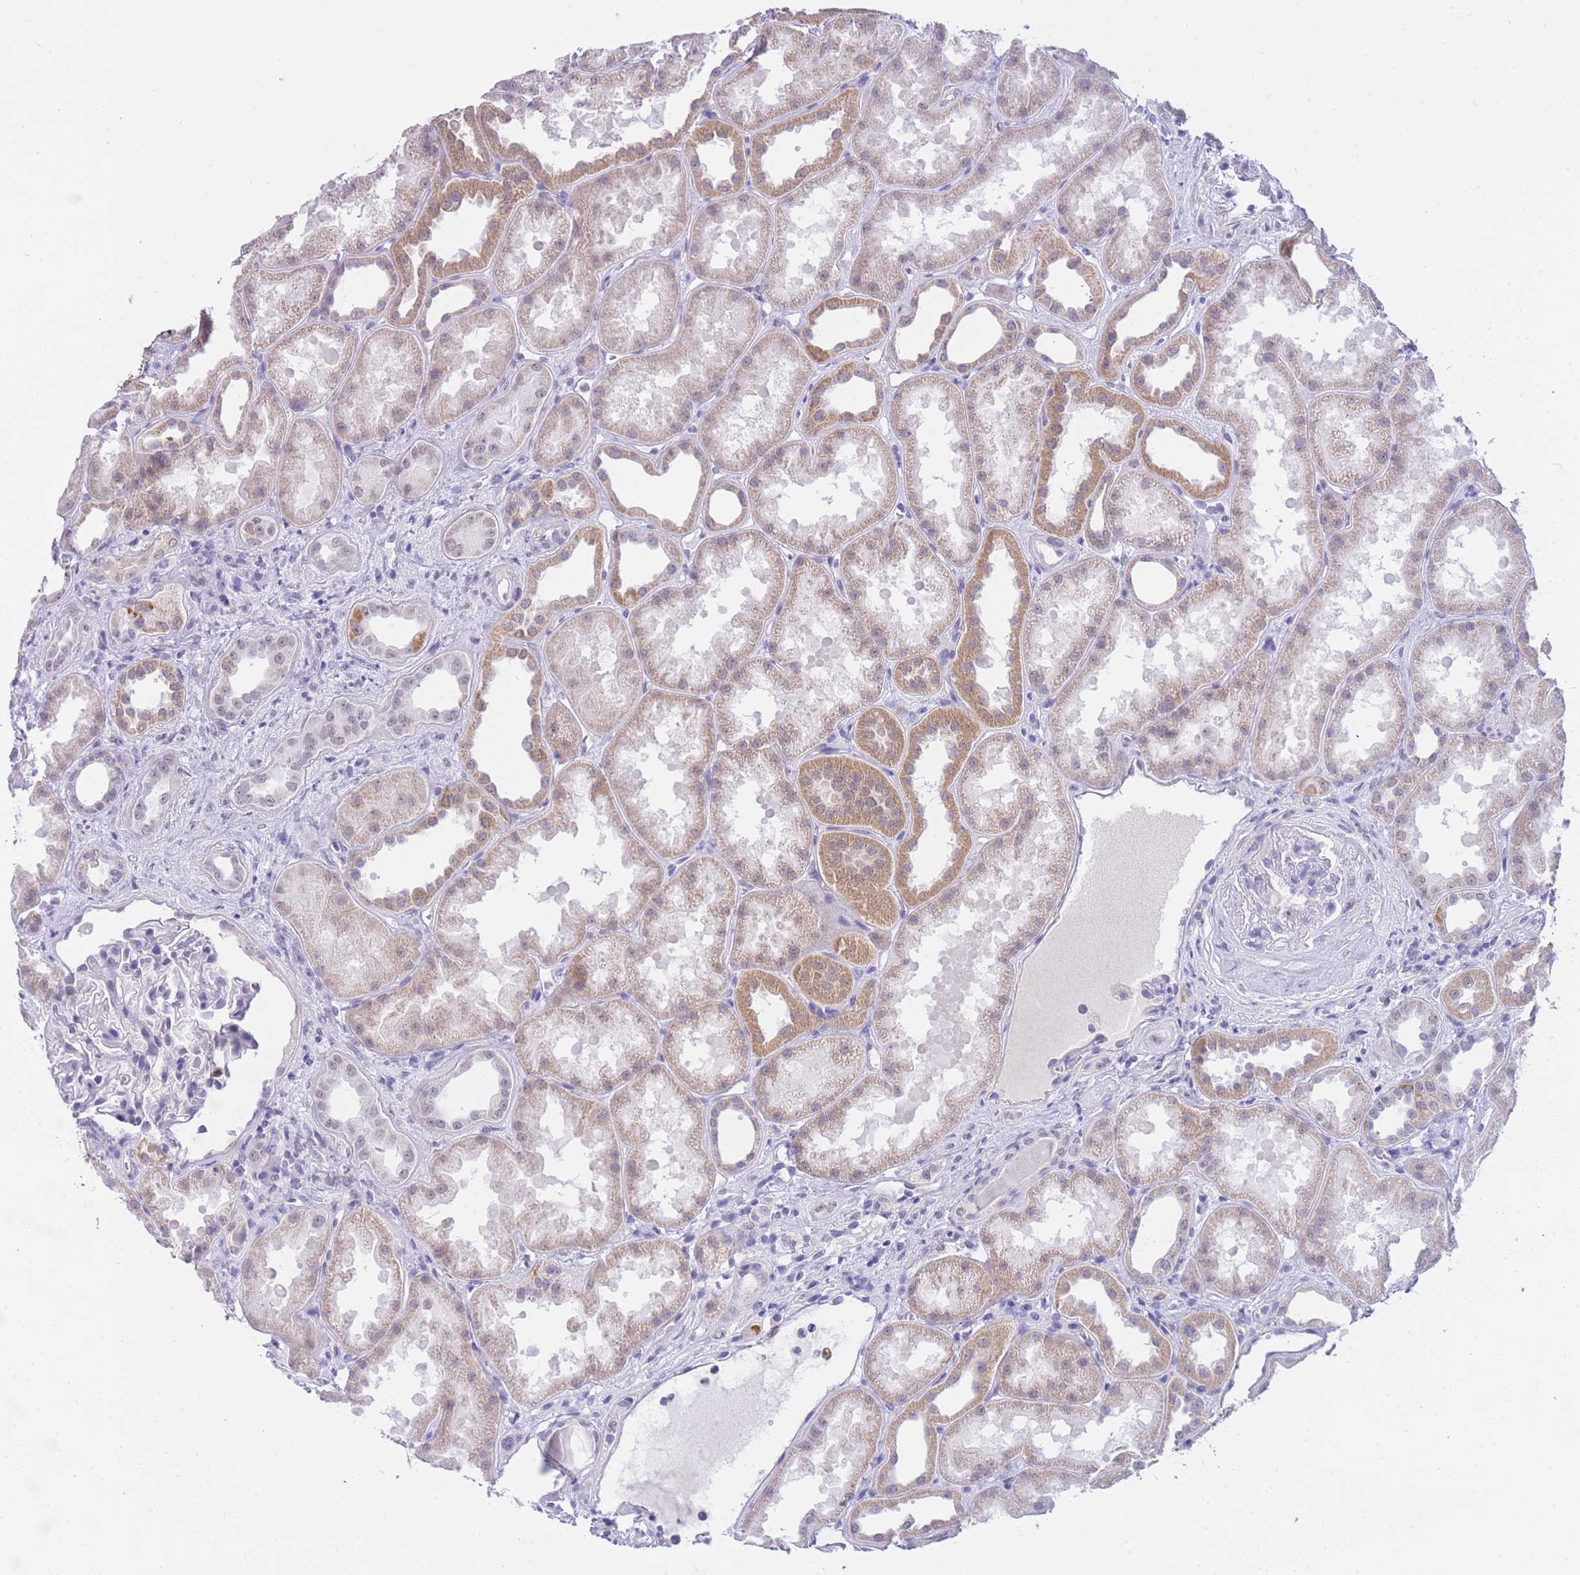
{"staining": {"intensity": "negative", "quantity": "none", "location": "none"}, "tissue": "kidney", "cell_type": "Cells in glomeruli", "image_type": "normal", "snomed": [{"axis": "morphology", "description": "Normal tissue, NOS"}, {"axis": "topography", "description": "Kidney"}], "caption": "An image of kidney stained for a protein exhibits no brown staining in cells in glomeruli. Nuclei are stained in blue.", "gene": "FRAT2", "patient": {"sex": "male", "age": 61}}